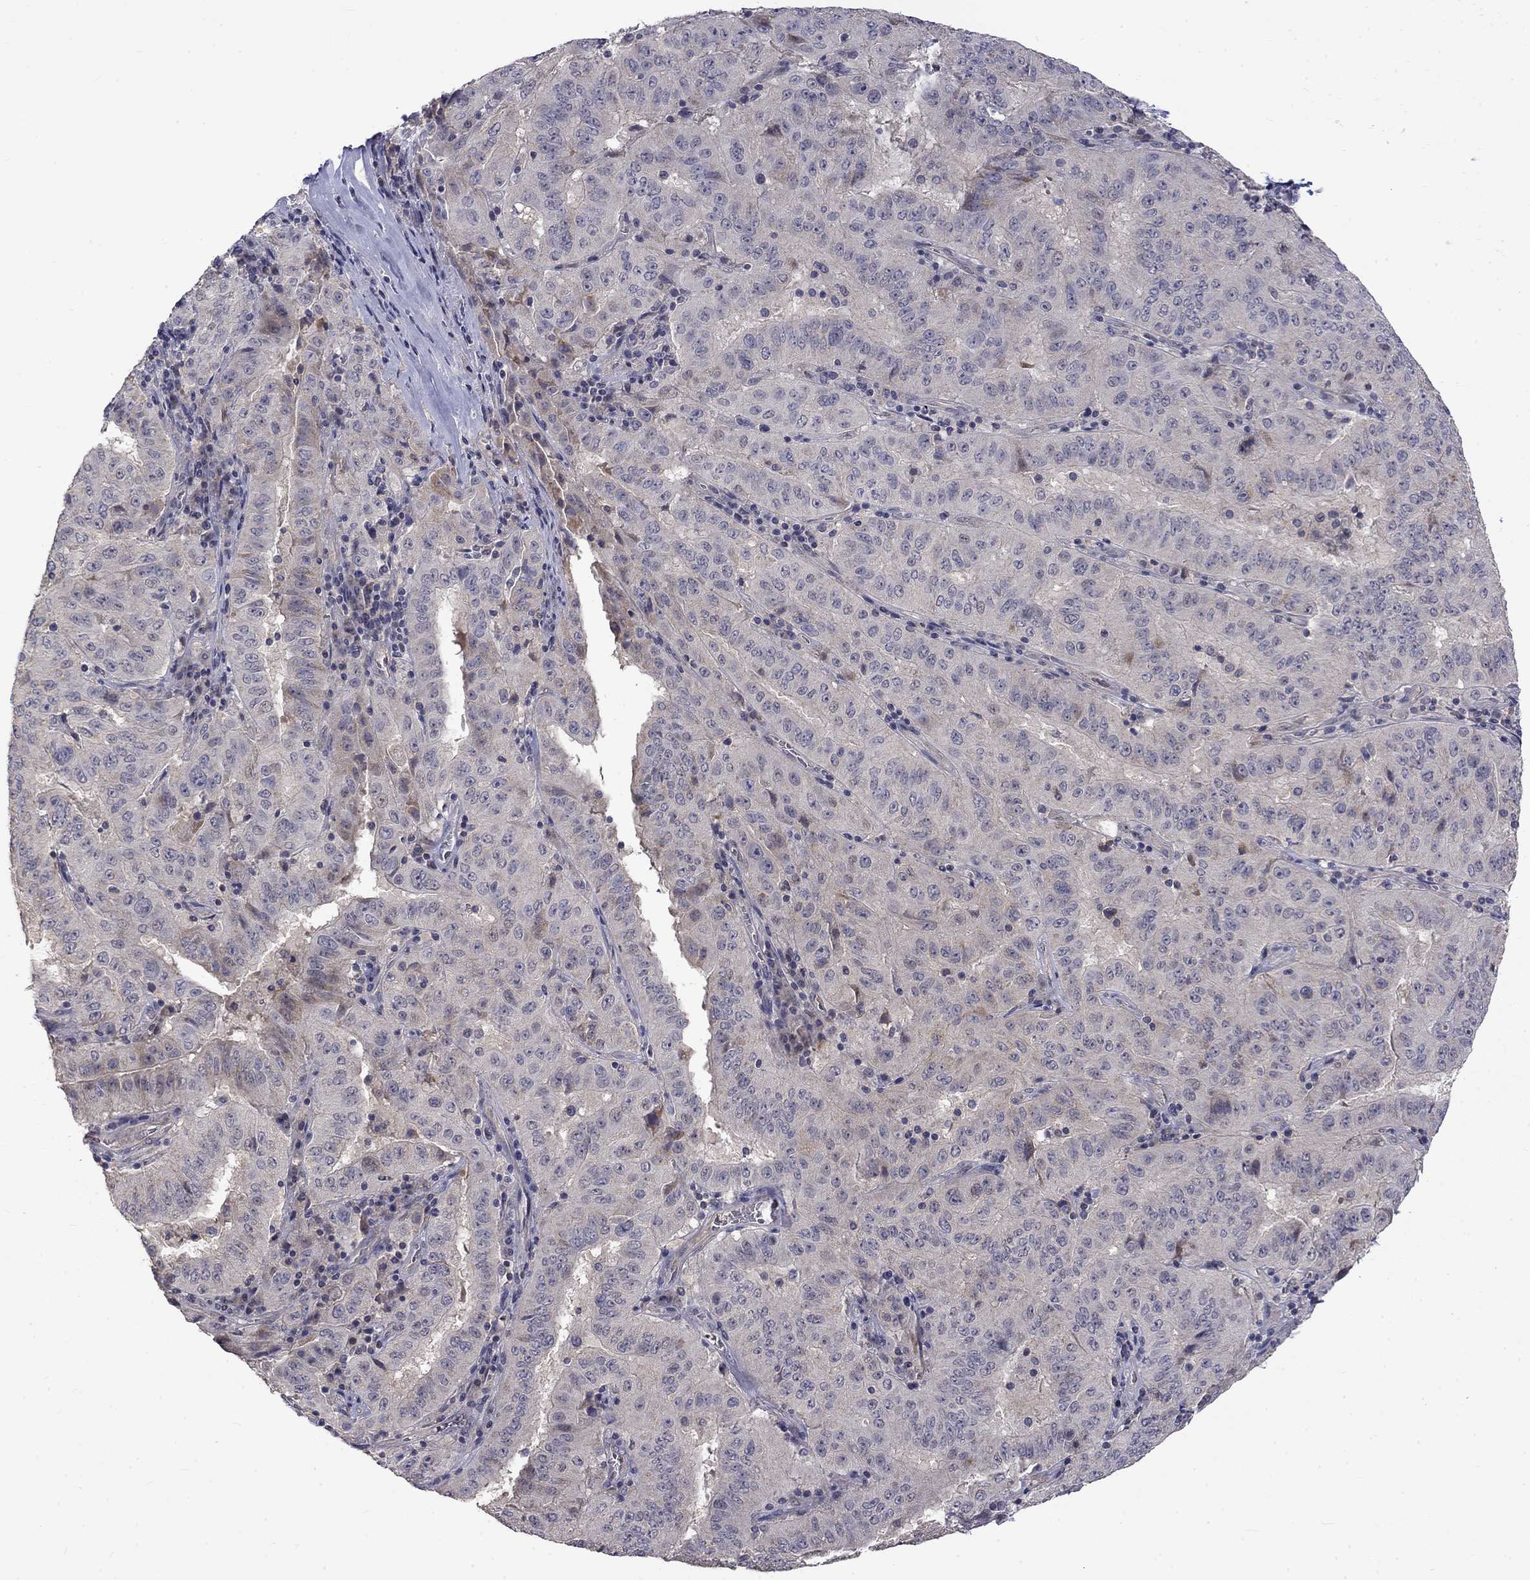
{"staining": {"intensity": "weak", "quantity": "<25%", "location": "cytoplasmic/membranous"}, "tissue": "pancreatic cancer", "cell_type": "Tumor cells", "image_type": "cancer", "snomed": [{"axis": "morphology", "description": "Adenocarcinoma, NOS"}, {"axis": "topography", "description": "Pancreas"}], "caption": "A photomicrograph of human pancreatic cancer is negative for staining in tumor cells.", "gene": "SLC39A14", "patient": {"sex": "male", "age": 63}}